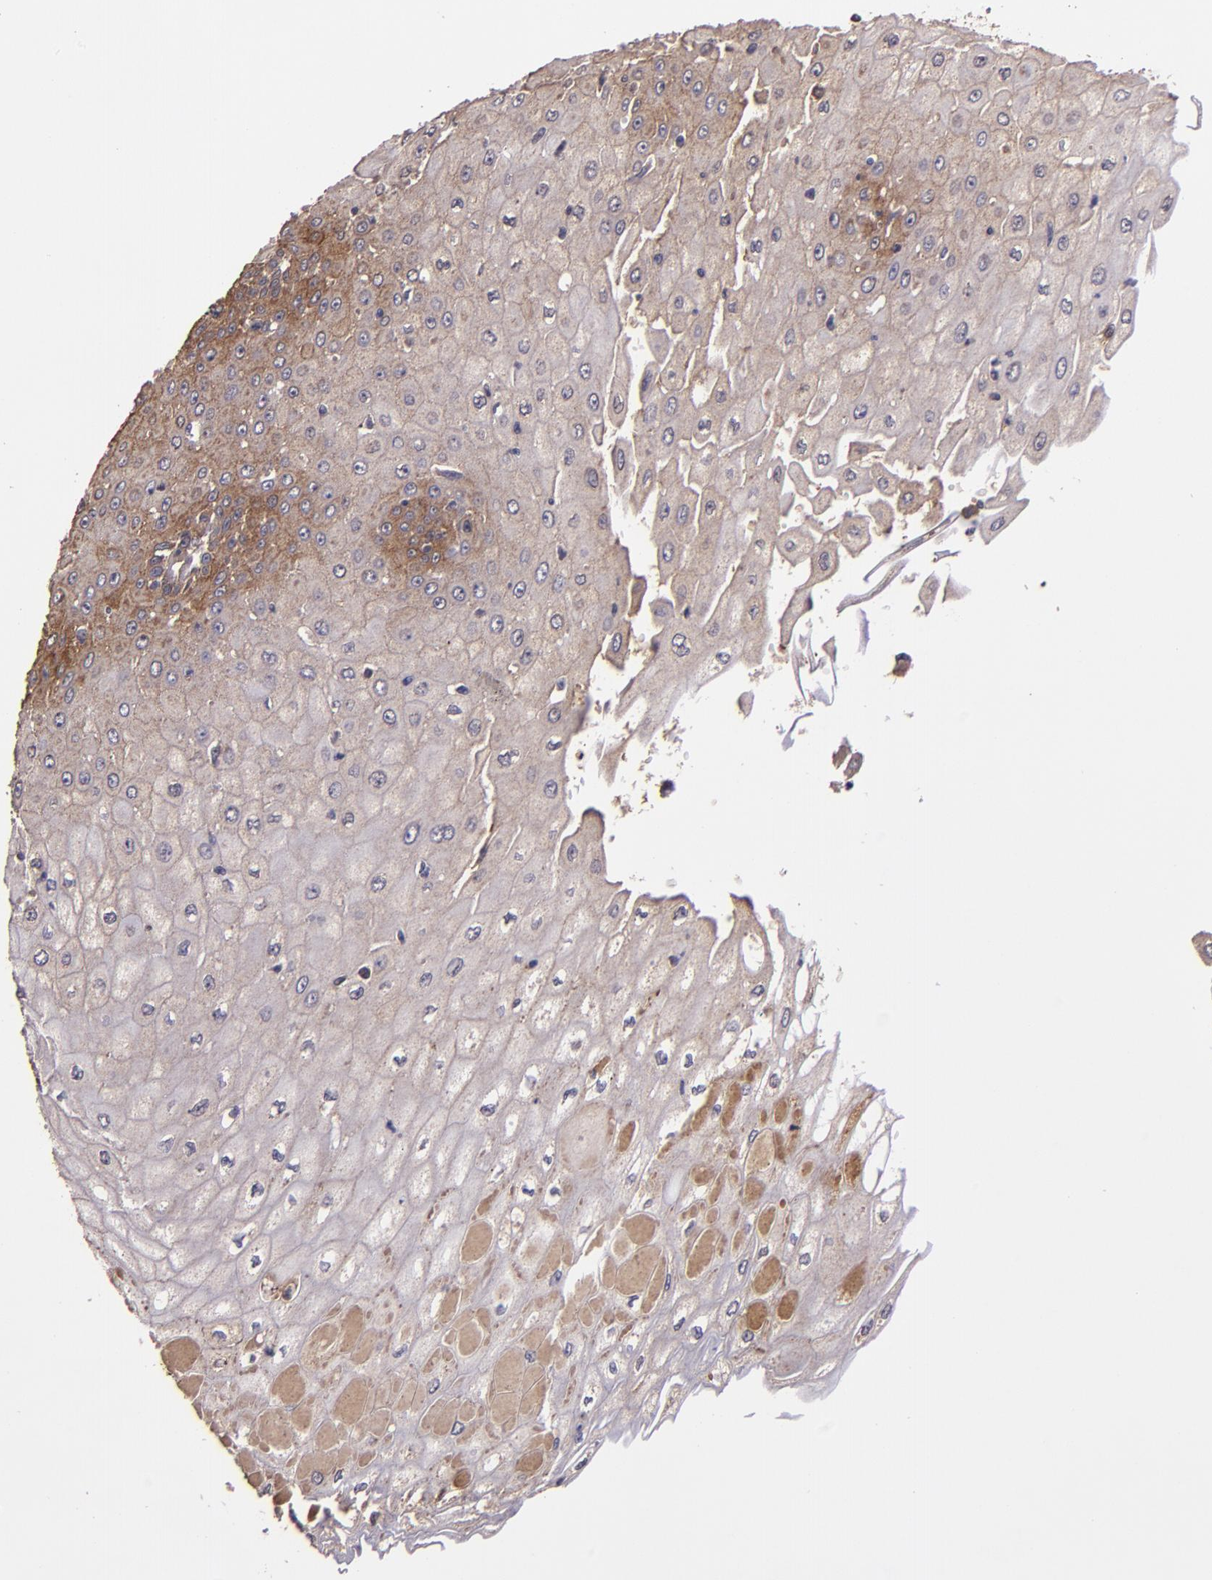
{"staining": {"intensity": "strong", "quantity": "25%-75%", "location": "cytoplasmic/membranous"}, "tissue": "esophagus", "cell_type": "Squamous epithelial cells", "image_type": "normal", "snomed": [{"axis": "morphology", "description": "Normal tissue, NOS"}, {"axis": "topography", "description": "Esophagus"}], "caption": "DAB immunohistochemical staining of unremarkable human esophagus displays strong cytoplasmic/membranous protein expression in approximately 25%-75% of squamous epithelial cells.", "gene": "USP51", "patient": {"sex": "male", "age": 65}}